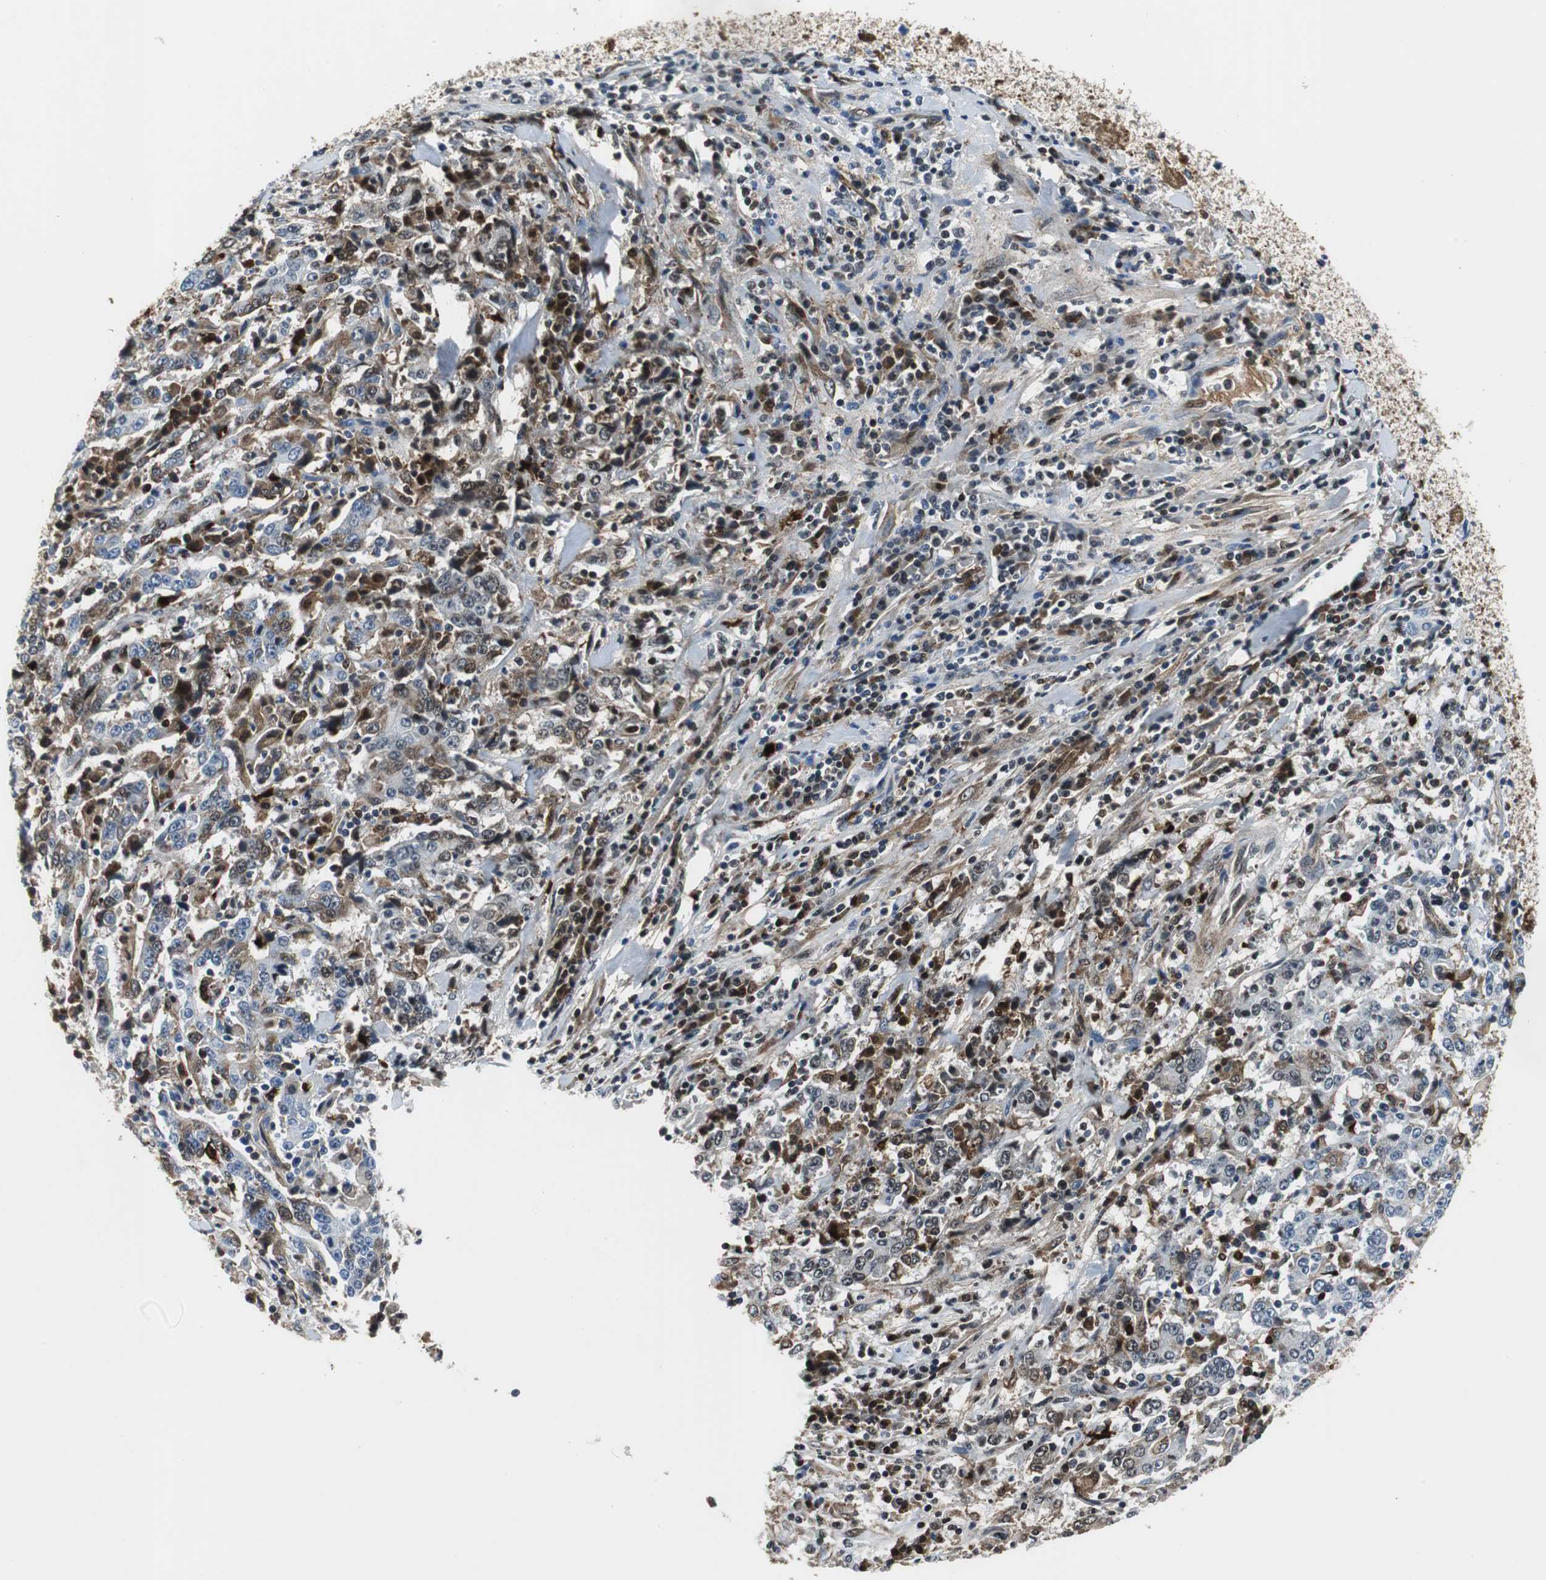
{"staining": {"intensity": "weak", "quantity": "25%-75%", "location": "nuclear"}, "tissue": "stomach cancer", "cell_type": "Tumor cells", "image_type": "cancer", "snomed": [{"axis": "morphology", "description": "Normal tissue, NOS"}, {"axis": "morphology", "description": "Adenocarcinoma, NOS"}, {"axis": "topography", "description": "Stomach, upper"}, {"axis": "topography", "description": "Stomach"}], "caption": "Immunohistochemical staining of stomach adenocarcinoma reveals weak nuclear protein expression in approximately 25%-75% of tumor cells.", "gene": "ORM1", "patient": {"sex": "male", "age": 59}}